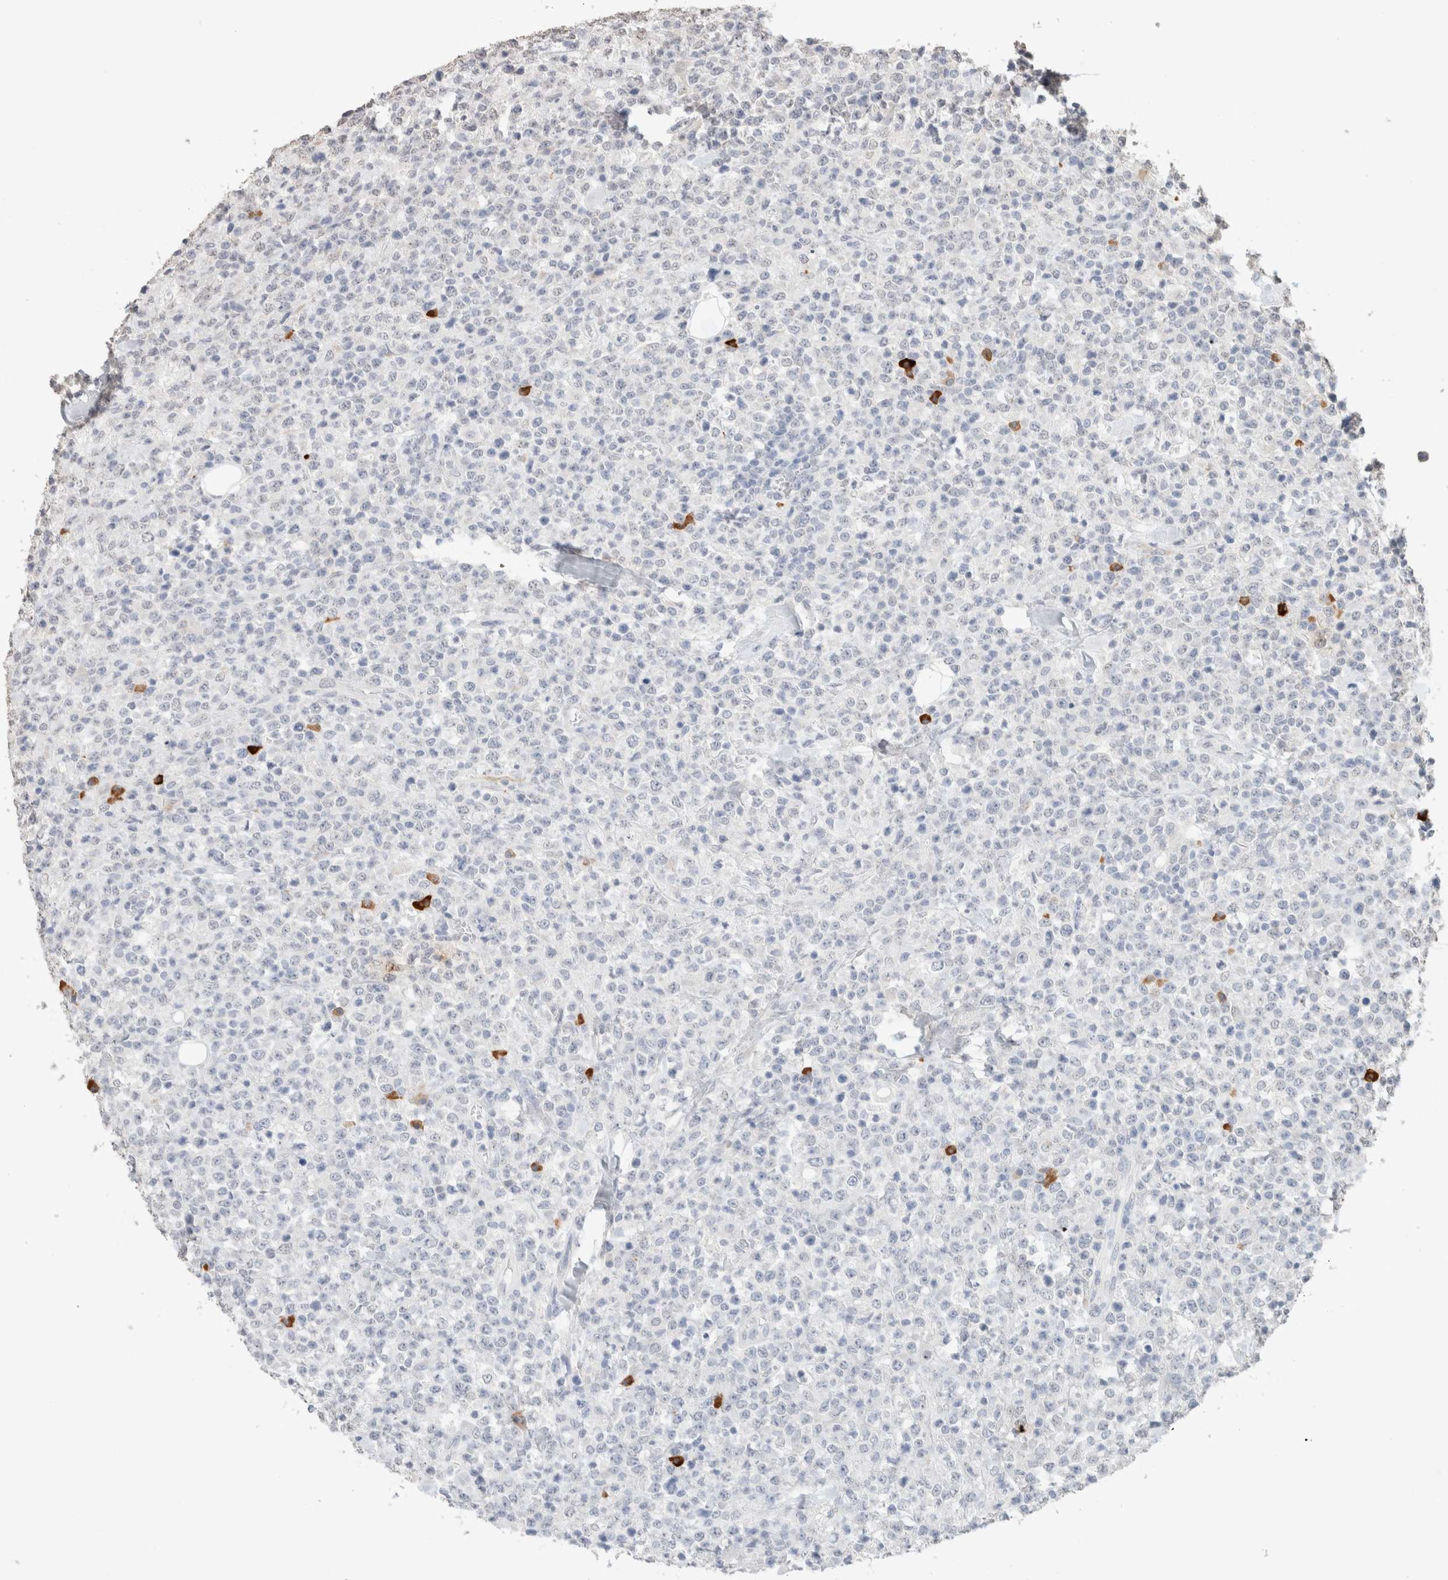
{"staining": {"intensity": "negative", "quantity": "none", "location": "none"}, "tissue": "lymphoma", "cell_type": "Tumor cells", "image_type": "cancer", "snomed": [{"axis": "morphology", "description": "Malignant lymphoma, non-Hodgkin's type, High grade"}, {"axis": "topography", "description": "Colon"}], "caption": "High magnification brightfield microscopy of high-grade malignant lymphoma, non-Hodgkin's type stained with DAB (brown) and counterstained with hematoxylin (blue): tumor cells show no significant staining.", "gene": "CD80", "patient": {"sex": "female", "age": 53}}